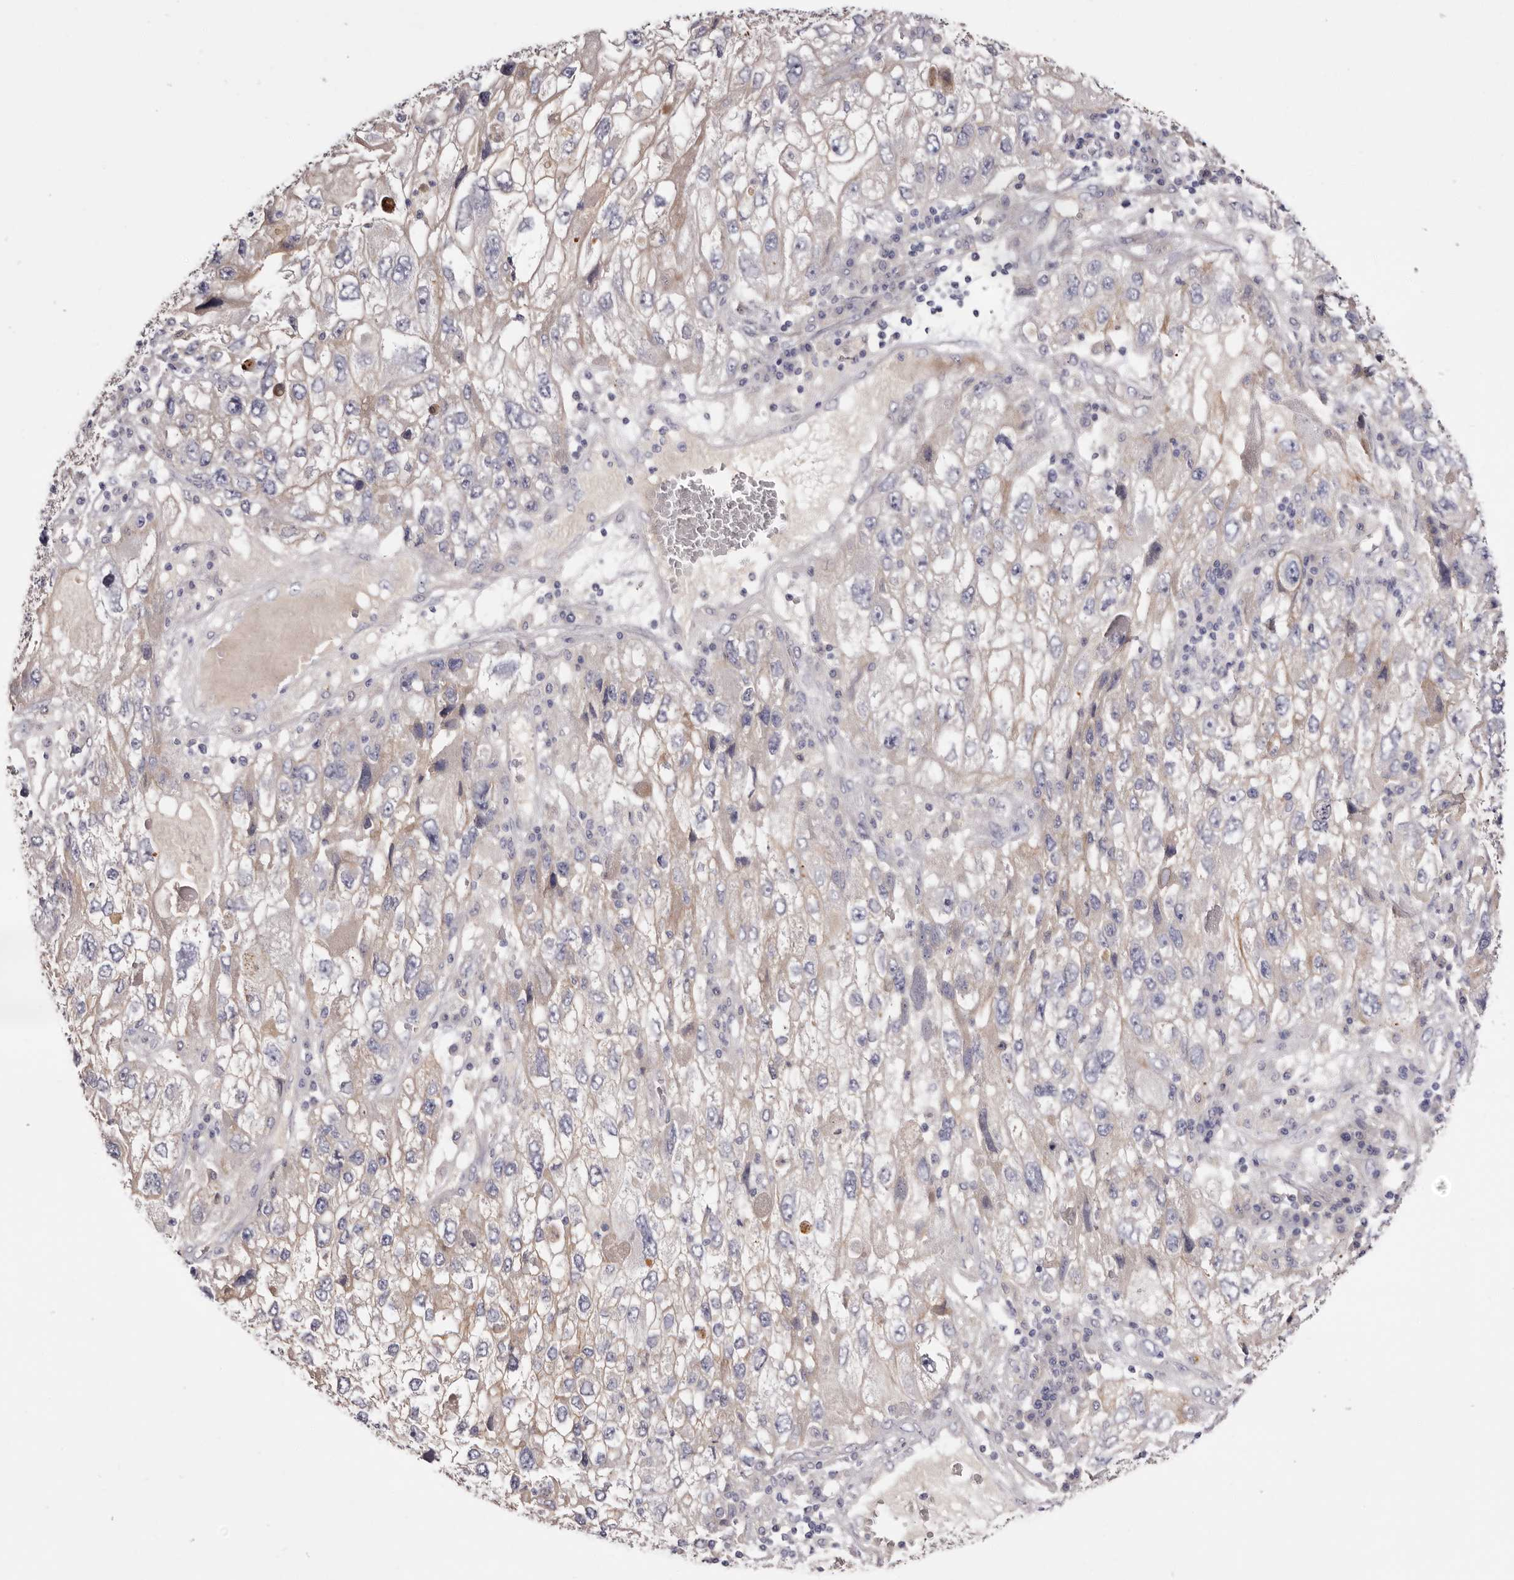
{"staining": {"intensity": "negative", "quantity": "none", "location": "none"}, "tissue": "endometrial cancer", "cell_type": "Tumor cells", "image_type": "cancer", "snomed": [{"axis": "morphology", "description": "Adenocarcinoma, NOS"}, {"axis": "topography", "description": "Endometrium"}], "caption": "Histopathology image shows no protein staining in tumor cells of endometrial cancer (adenocarcinoma) tissue.", "gene": "STK16", "patient": {"sex": "female", "age": 49}}